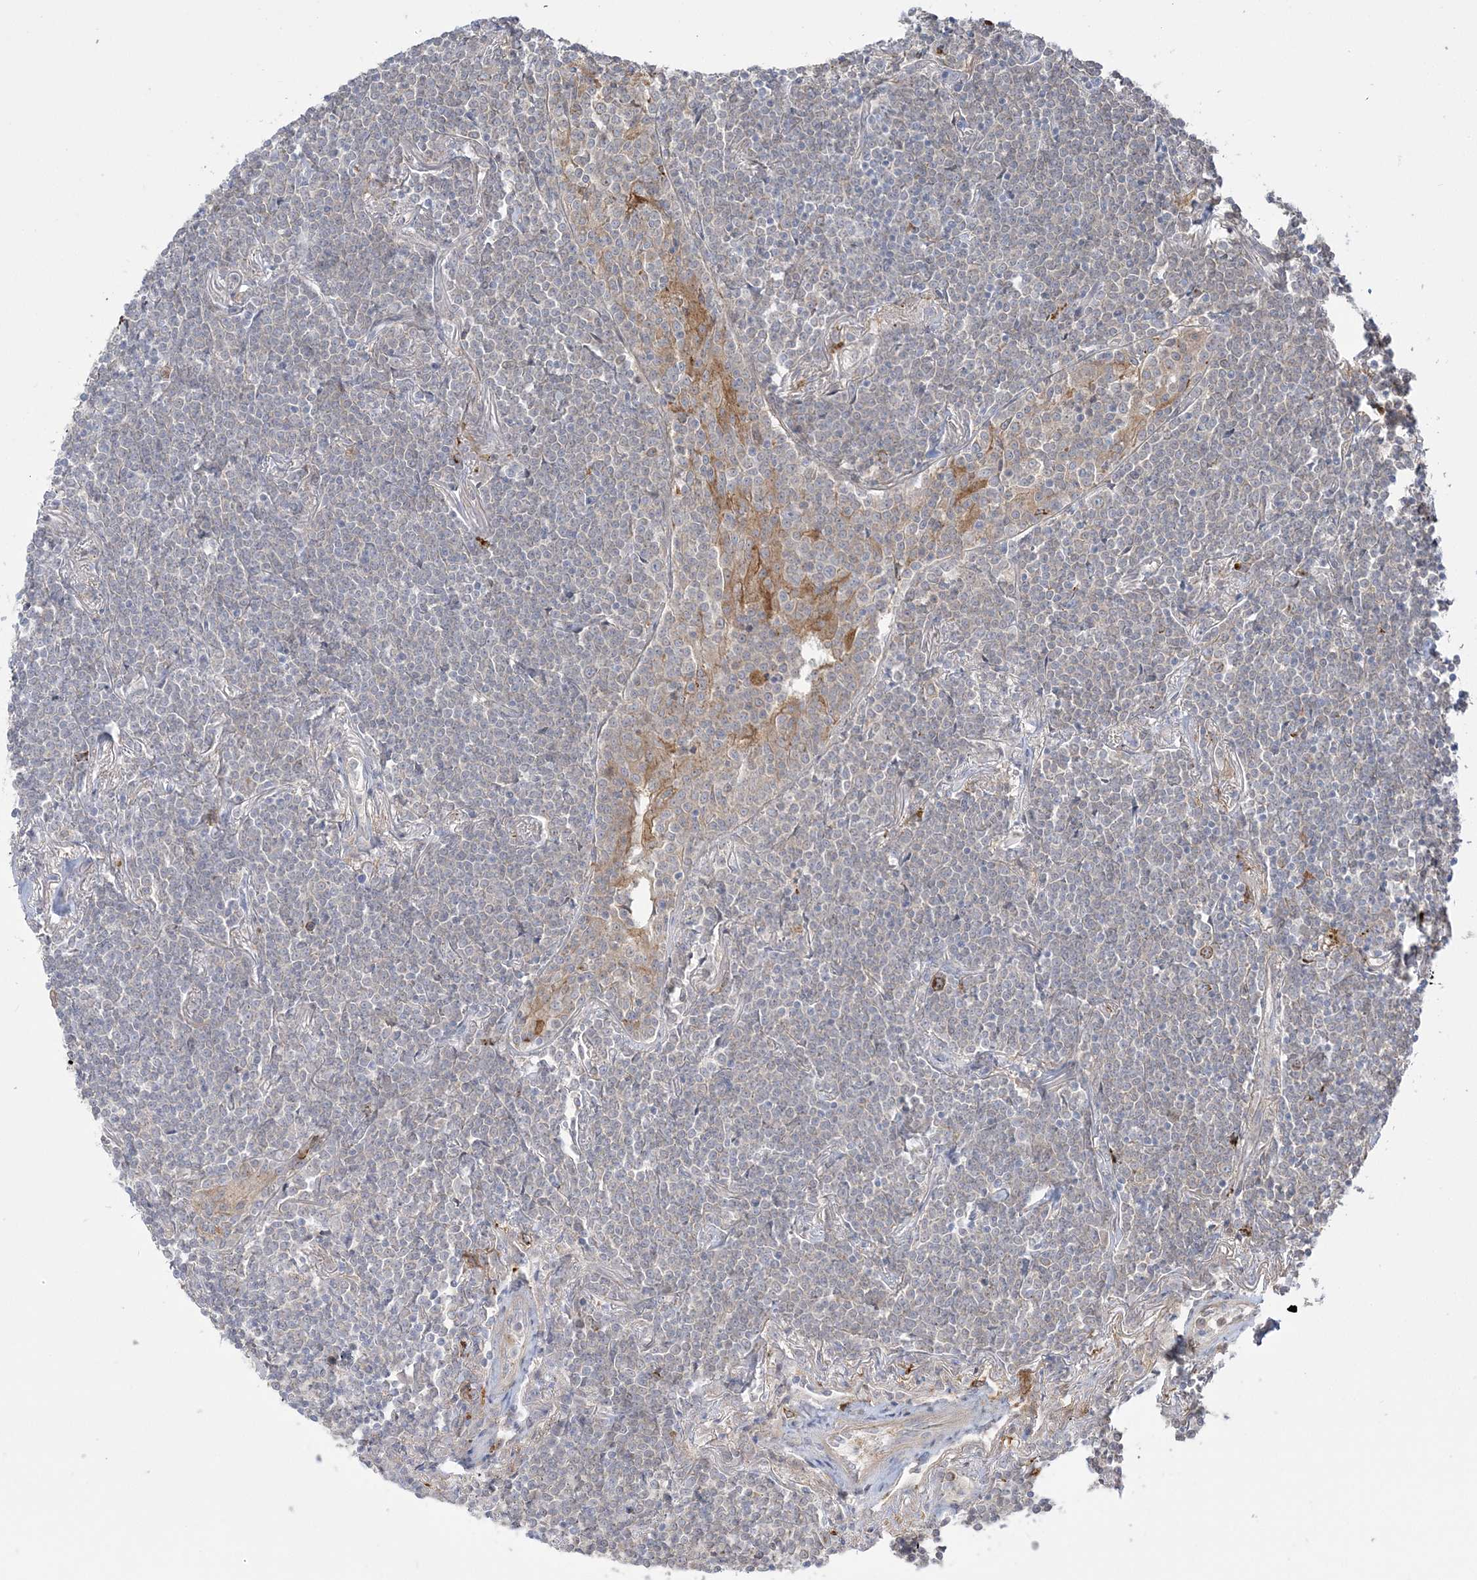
{"staining": {"intensity": "negative", "quantity": "none", "location": "none"}, "tissue": "lymphoma", "cell_type": "Tumor cells", "image_type": "cancer", "snomed": [{"axis": "morphology", "description": "Malignant lymphoma, non-Hodgkin's type, Low grade"}, {"axis": "topography", "description": "Lung"}], "caption": "The photomicrograph demonstrates no staining of tumor cells in lymphoma.", "gene": "HAAO", "patient": {"sex": "female", "age": 71}}